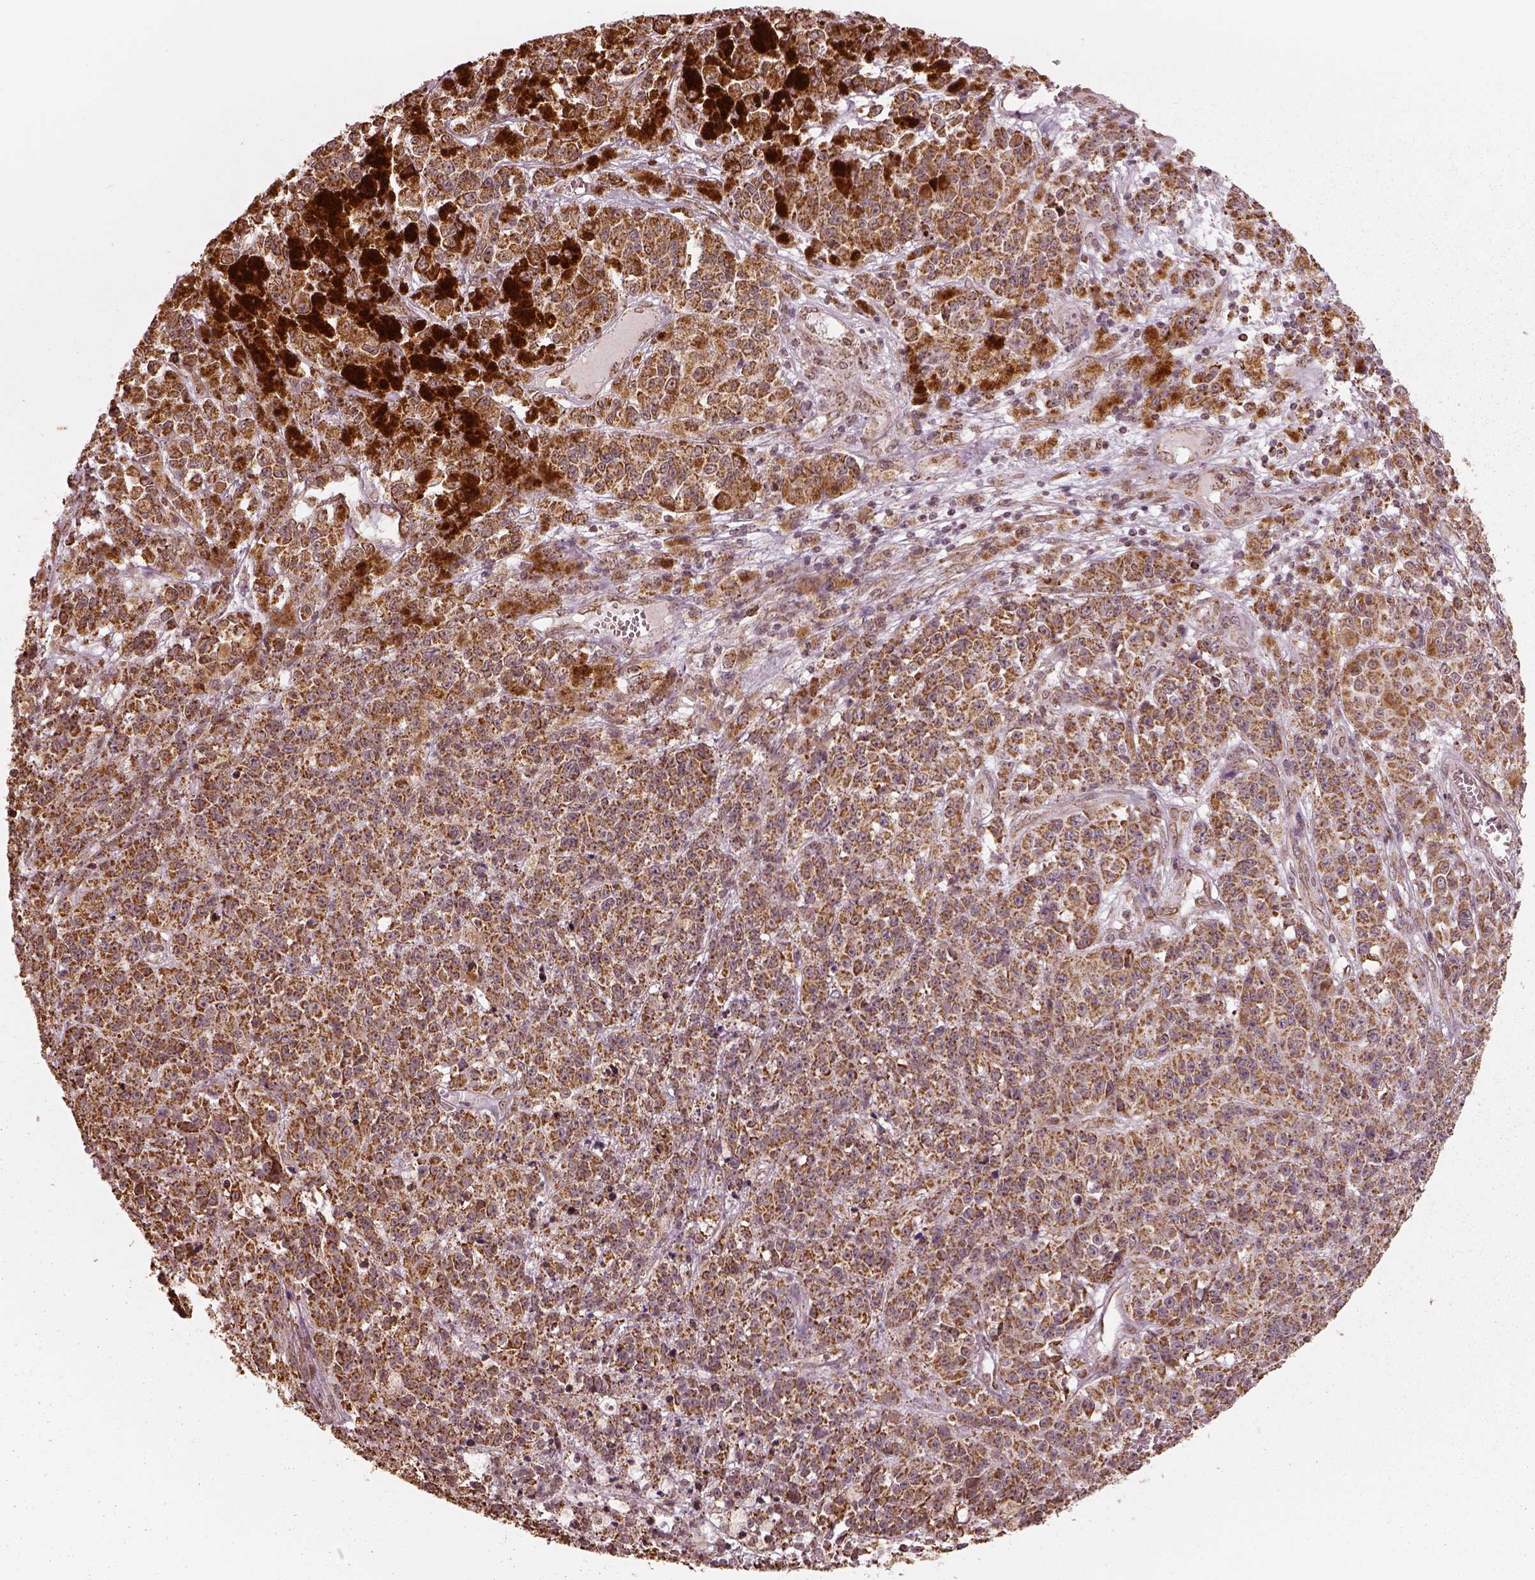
{"staining": {"intensity": "strong", "quantity": ">75%", "location": "cytoplasmic/membranous"}, "tissue": "melanoma", "cell_type": "Tumor cells", "image_type": "cancer", "snomed": [{"axis": "morphology", "description": "Malignant melanoma, NOS"}, {"axis": "topography", "description": "Skin"}], "caption": "Immunohistochemistry of human malignant melanoma shows high levels of strong cytoplasmic/membranous staining in approximately >75% of tumor cells.", "gene": "ACOT2", "patient": {"sex": "female", "age": 58}}